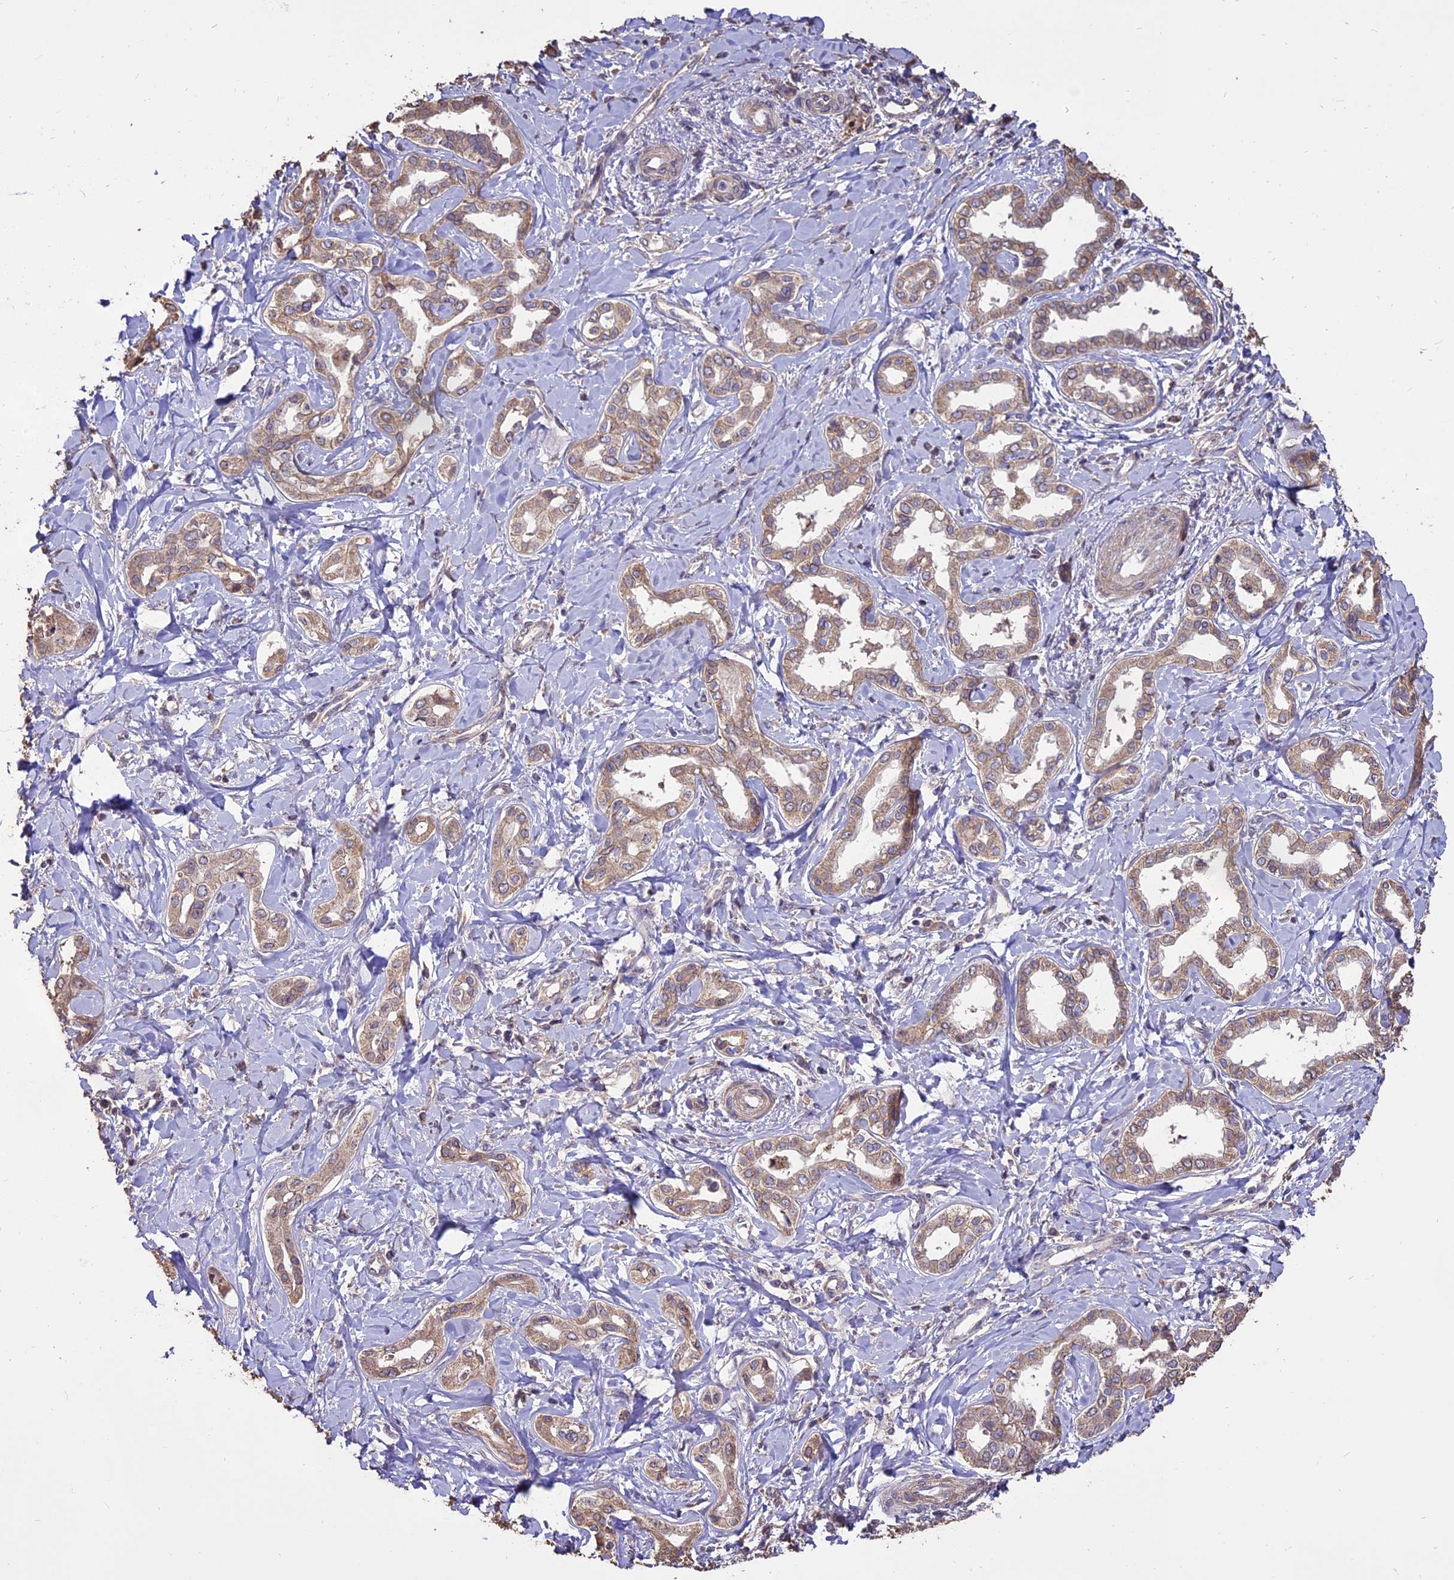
{"staining": {"intensity": "weak", "quantity": ">75%", "location": "cytoplasmic/membranous"}, "tissue": "liver cancer", "cell_type": "Tumor cells", "image_type": "cancer", "snomed": [{"axis": "morphology", "description": "Cholangiocarcinoma"}, {"axis": "topography", "description": "Liver"}], "caption": "IHC of human liver cholangiocarcinoma displays low levels of weak cytoplasmic/membranous staining in about >75% of tumor cells. (brown staining indicates protein expression, while blue staining denotes nuclei).", "gene": "PGPEP1L", "patient": {"sex": "female", "age": 77}}